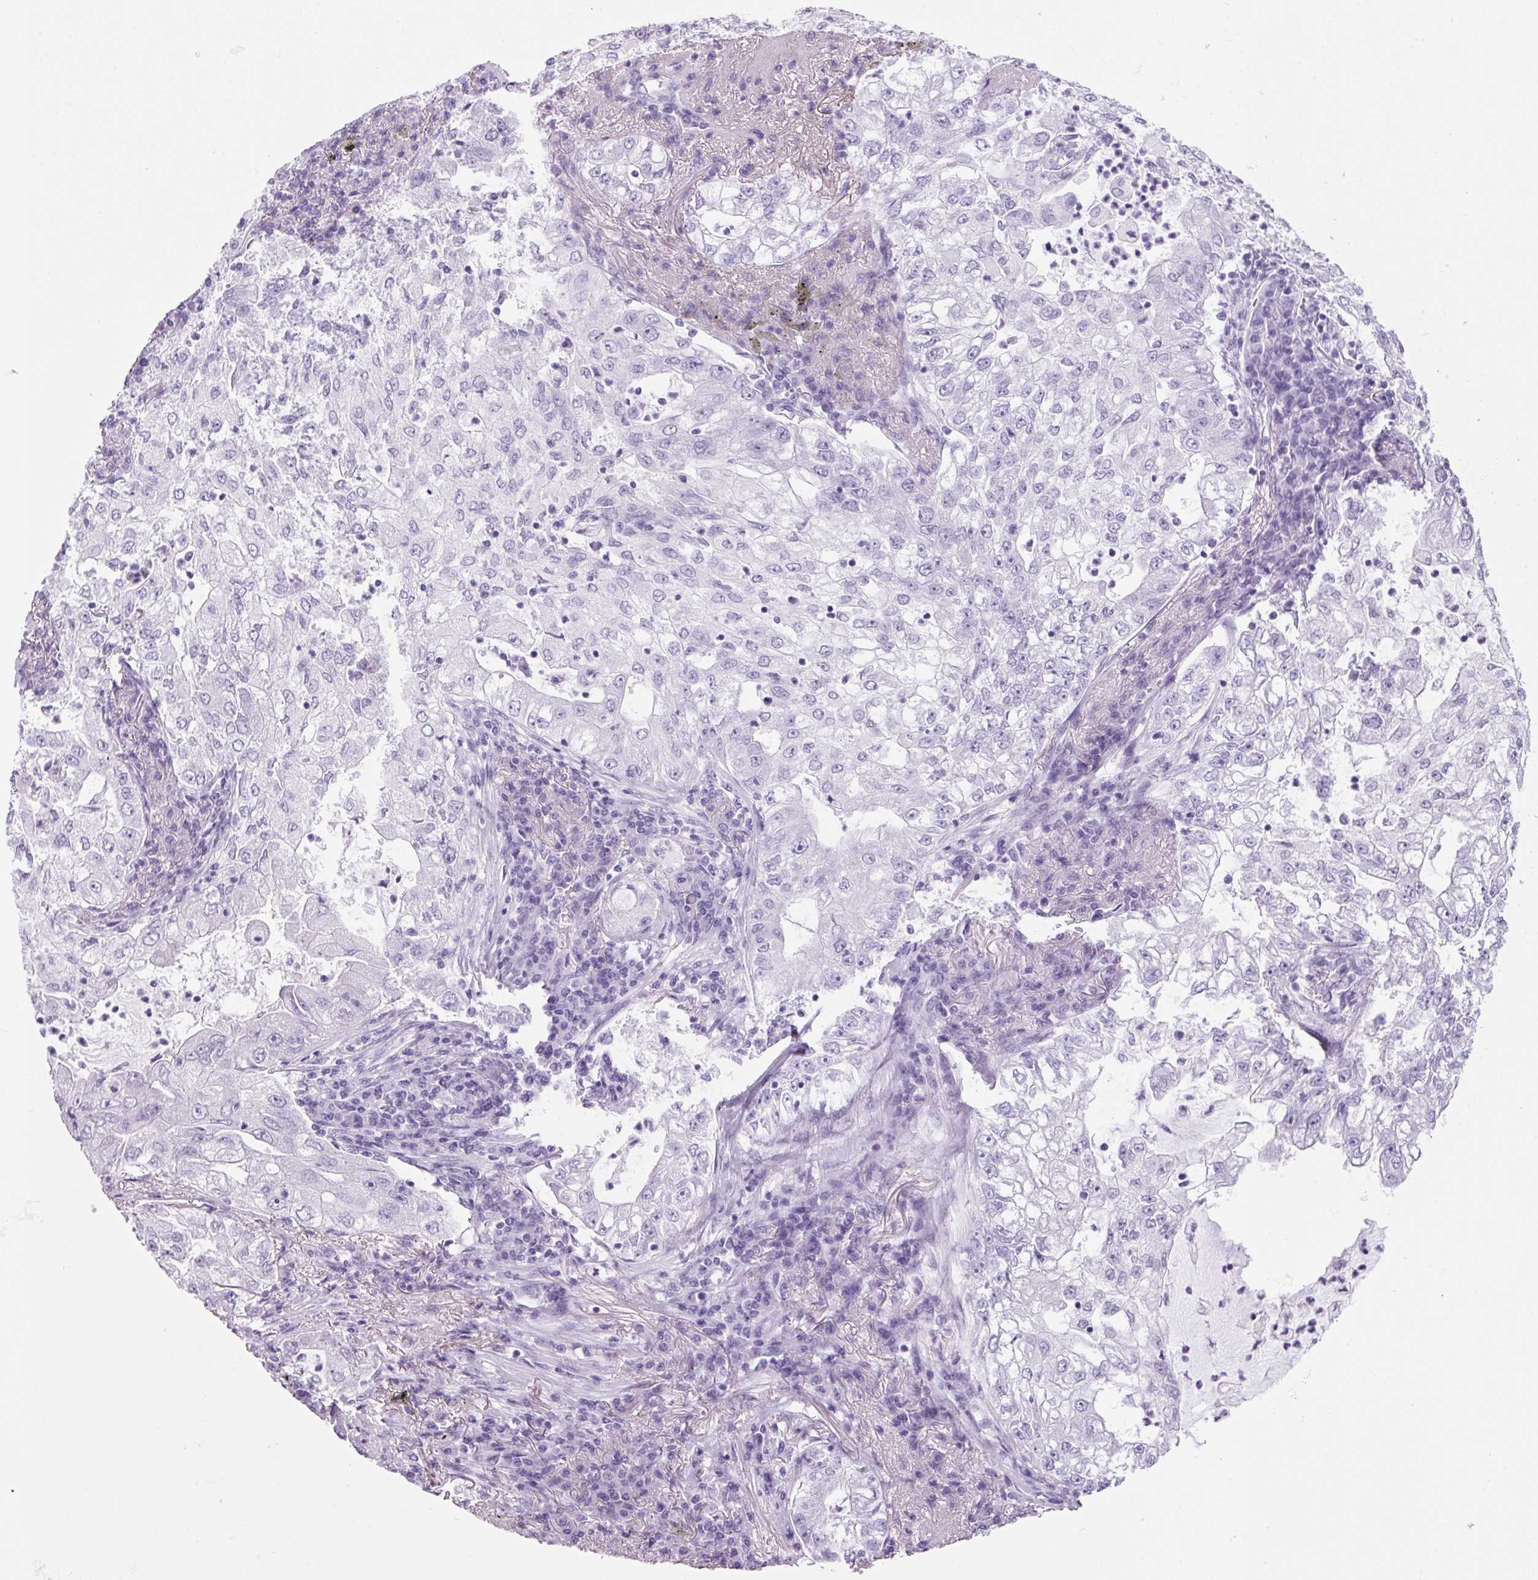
{"staining": {"intensity": "negative", "quantity": "none", "location": "none"}, "tissue": "lung cancer", "cell_type": "Tumor cells", "image_type": "cancer", "snomed": [{"axis": "morphology", "description": "Adenocarcinoma, NOS"}, {"axis": "topography", "description": "Lung"}], "caption": "This is a histopathology image of immunohistochemistry (IHC) staining of lung cancer (adenocarcinoma), which shows no expression in tumor cells.", "gene": "PPP1R1A", "patient": {"sex": "female", "age": 73}}